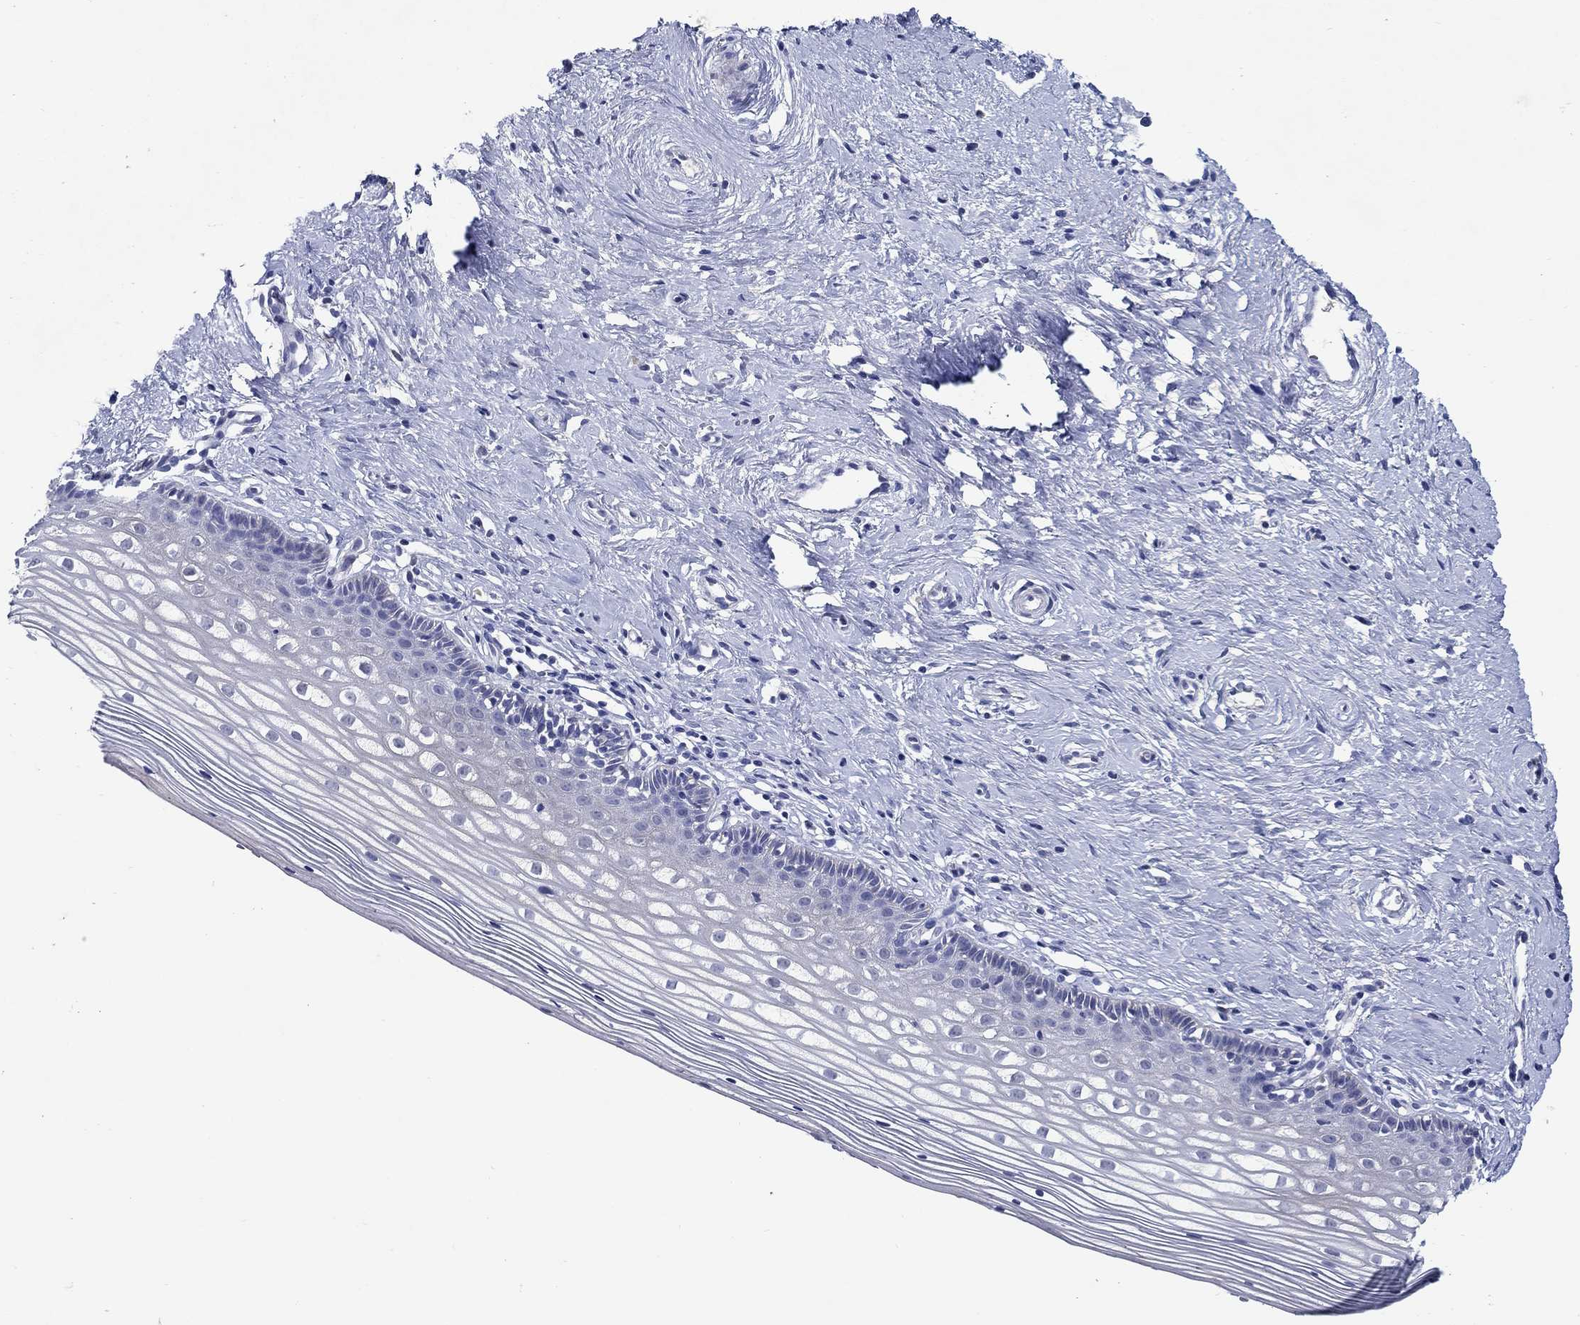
{"staining": {"intensity": "negative", "quantity": "none", "location": "none"}, "tissue": "cervix", "cell_type": "Glandular cells", "image_type": "normal", "snomed": [{"axis": "morphology", "description": "Normal tissue, NOS"}, {"axis": "topography", "description": "Cervix"}], "caption": "Immunohistochemical staining of benign human cervix displays no significant positivity in glandular cells. The staining is performed using DAB (3,3'-diaminobenzidine) brown chromogen with nuclei counter-stained in using hematoxylin.", "gene": "MC2R", "patient": {"sex": "female", "age": 40}}